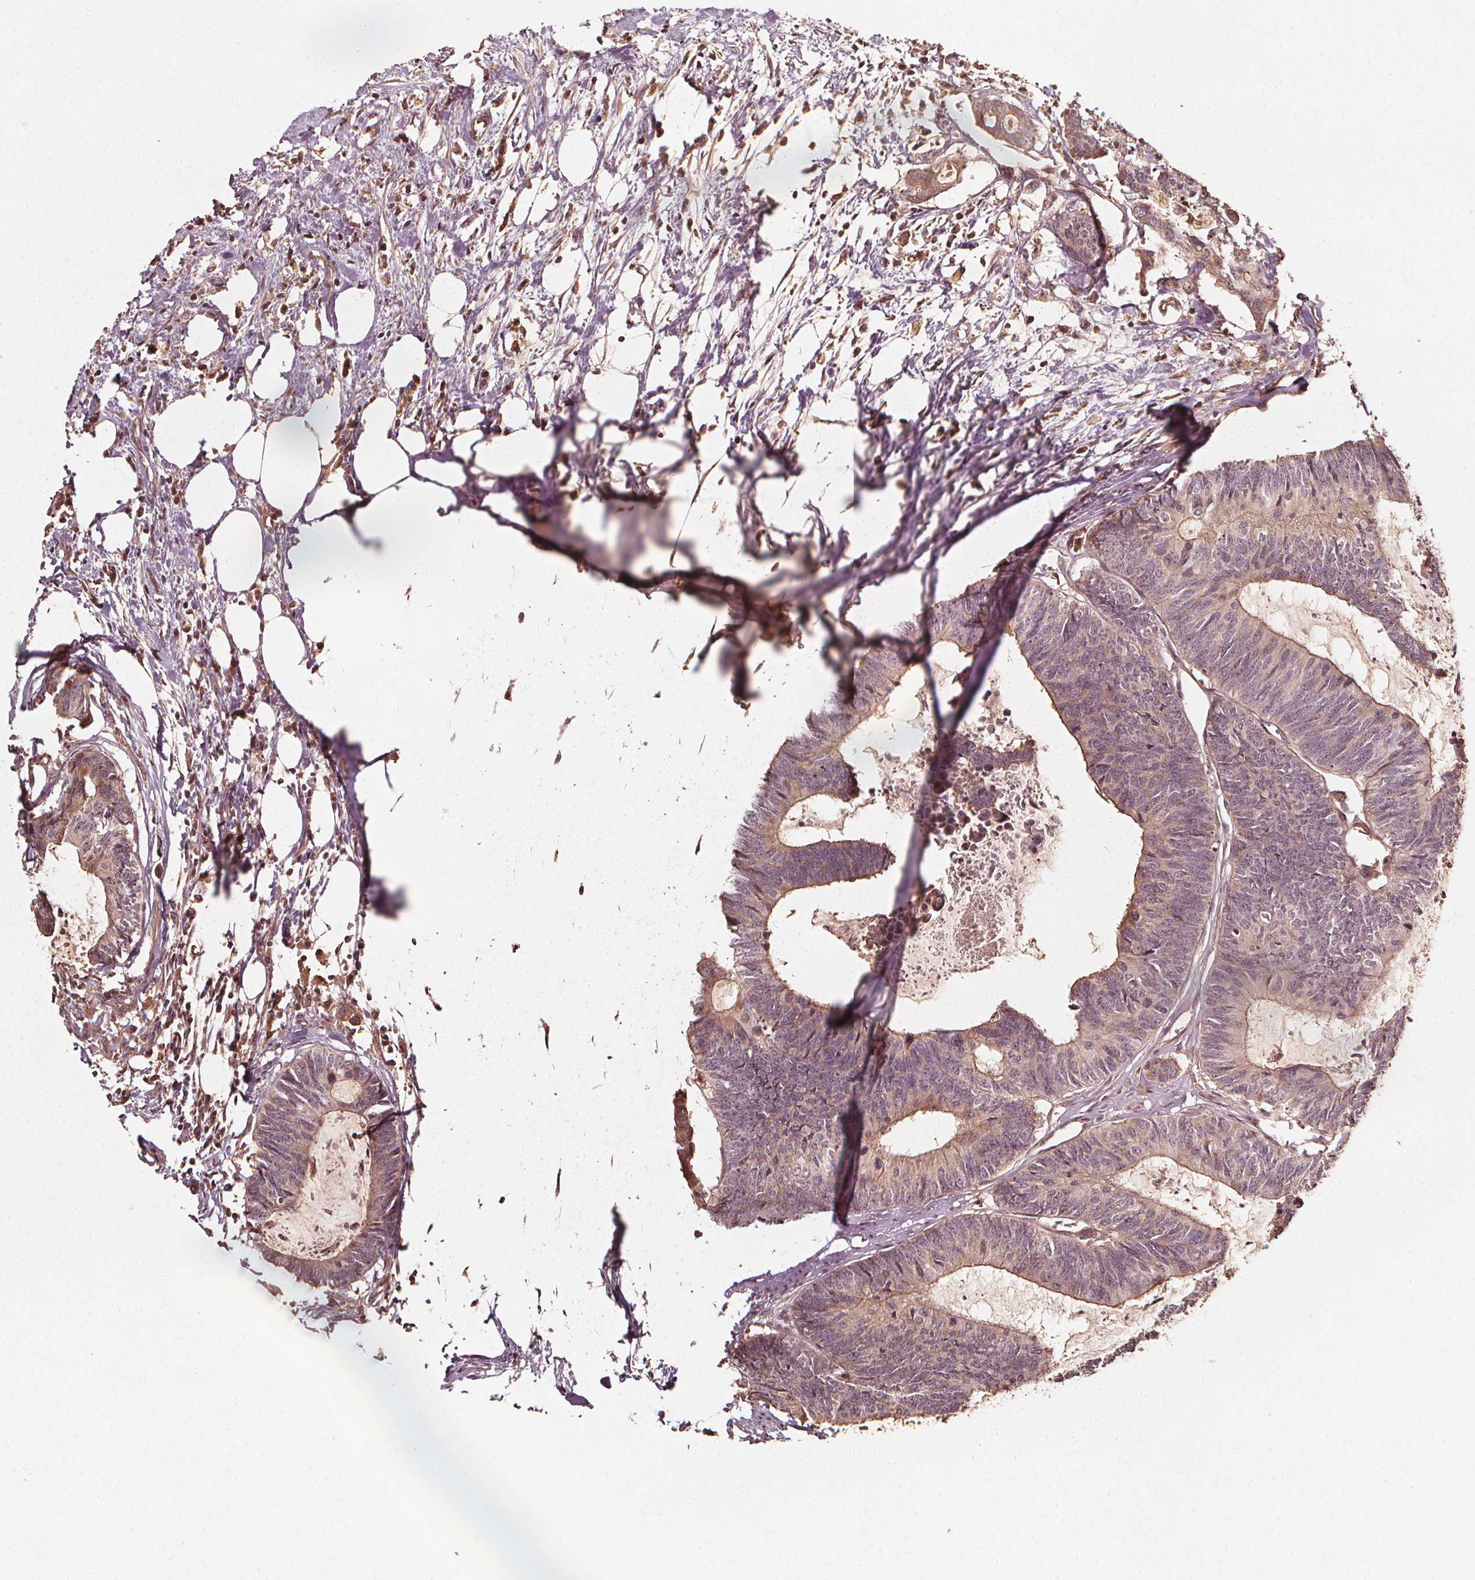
{"staining": {"intensity": "weak", "quantity": "25%-75%", "location": "cytoplasmic/membranous"}, "tissue": "colorectal cancer", "cell_type": "Tumor cells", "image_type": "cancer", "snomed": [{"axis": "morphology", "description": "Adenocarcinoma, NOS"}, {"axis": "topography", "description": "Colon"}, {"axis": "topography", "description": "Rectum"}], "caption": "About 25%-75% of tumor cells in adenocarcinoma (colorectal) demonstrate weak cytoplasmic/membranous protein staining as visualized by brown immunohistochemical staining.", "gene": "NPC1", "patient": {"sex": "male", "age": 57}}